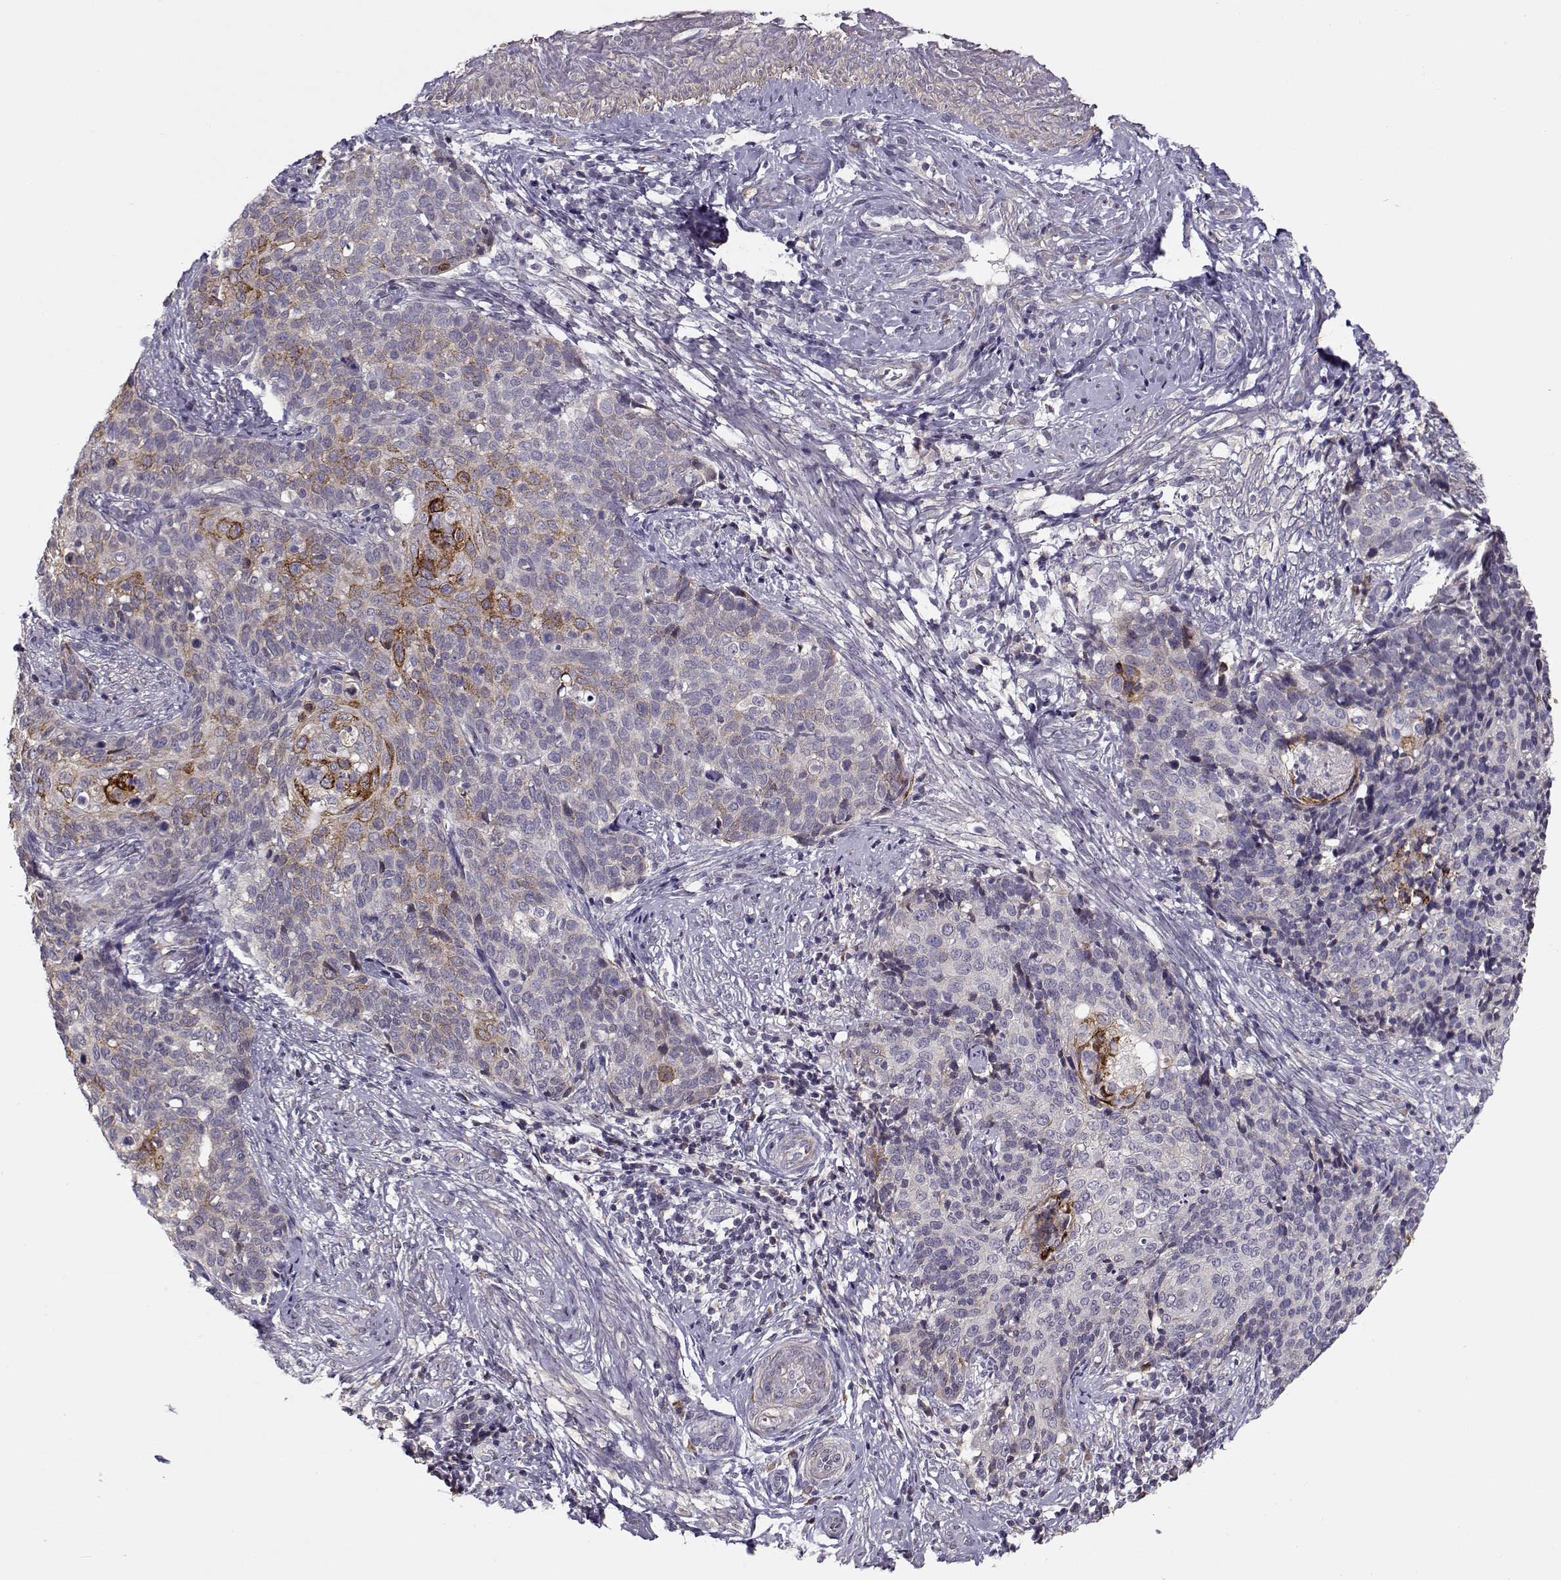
{"staining": {"intensity": "strong", "quantity": "<25%", "location": "cytoplasmic/membranous"}, "tissue": "cervical cancer", "cell_type": "Tumor cells", "image_type": "cancer", "snomed": [{"axis": "morphology", "description": "Squamous cell carcinoma, NOS"}, {"axis": "topography", "description": "Cervix"}], "caption": "Human cervical cancer stained with a protein marker reveals strong staining in tumor cells.", "gene": "ENTPD8", "patient": {"sex": "female", "age": 39}}